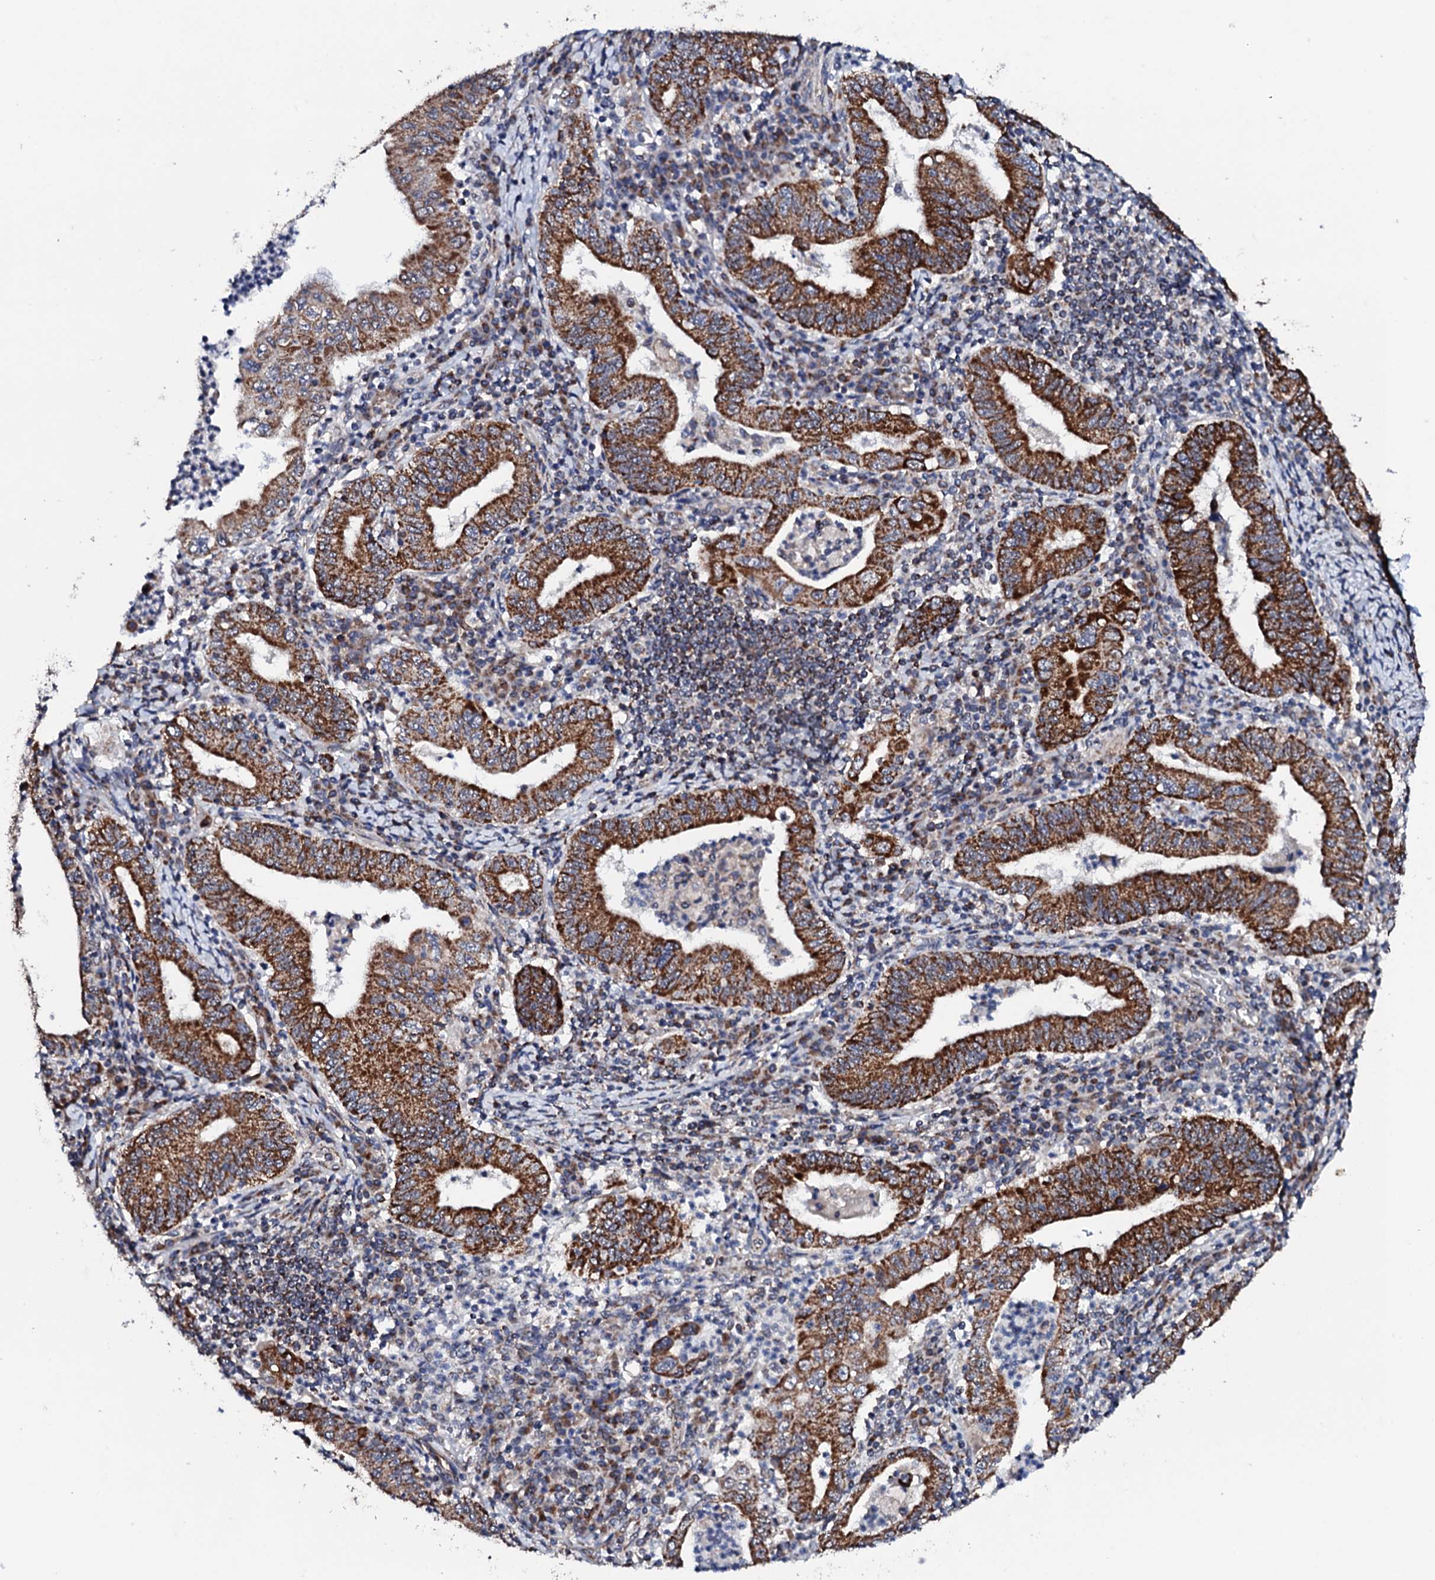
{"staining": {"intensity": "strong", "quantity": ">75%", "location": "cytoplasmic/membranous"}, "tissue": "stomach cancer", "cell_type": "Tumor cells", "image_type": "cancer", "snomed": [{"axis": "morphology", "description": "Normal tissue, NOS"}, {"axis": "morphology", "description": "Adenocarcinoma, NOS"}, {"axis": "topography", "description": "Esophagus"}, {"axis": "topography", "description": "Stomach, upper"}, {"axis": "topography", "description": "Peripheral nerve tissue"}], "caption": "Protein staining shows strong cytoplasmic/membranous staining in approximately >75% of tumor cells in stomach adenocarcinoma.", "gene": "MTIF3", "patient": {"sex": "male", "age": 62}}